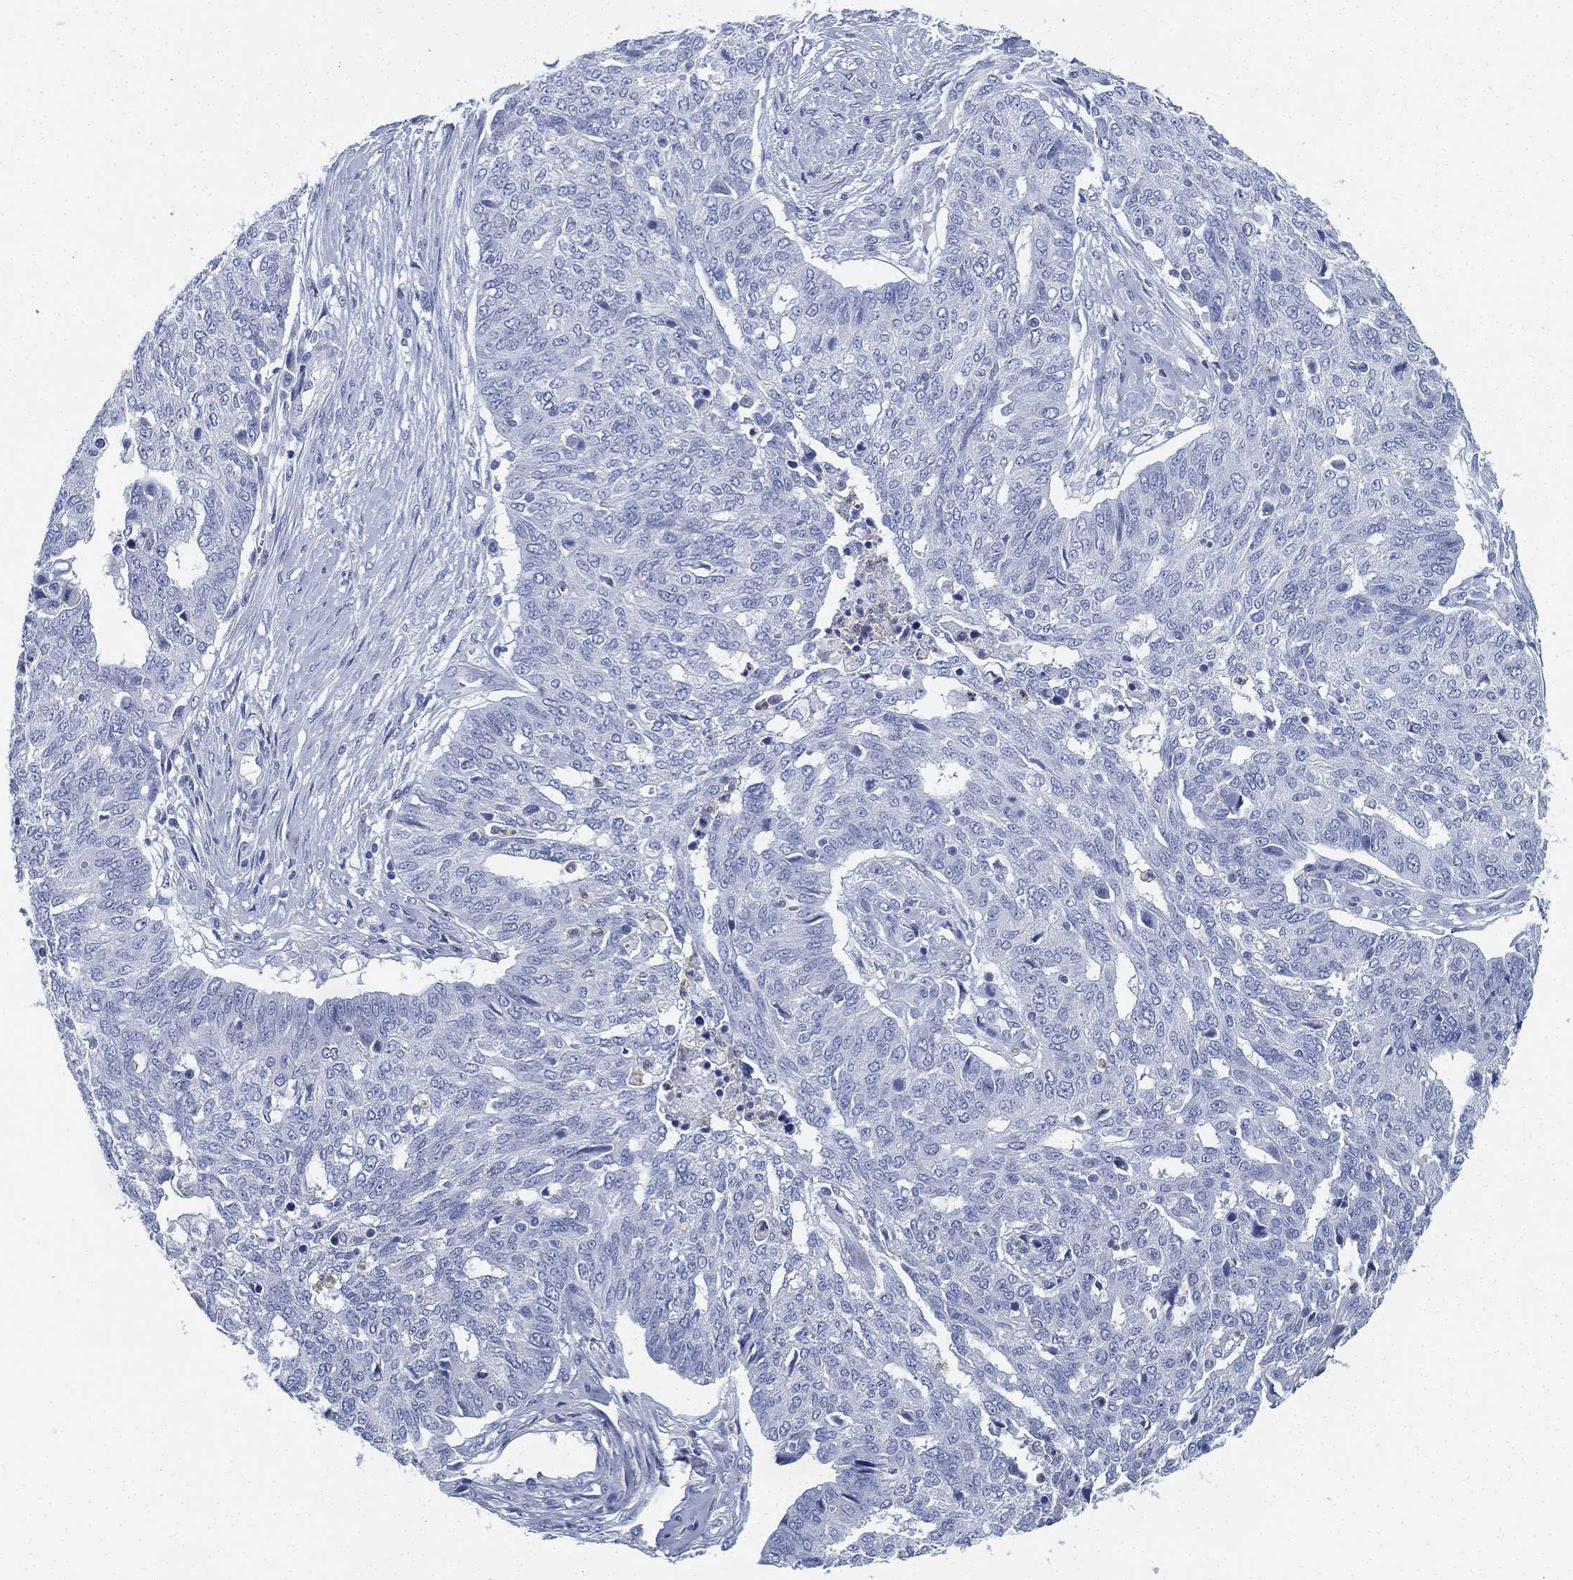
{"staining": {"intensity": "negative", "quantity": "none", "location": "none"}, "tissue": "ovarian cancer", "cell_type": "Tumor cells", "image_type": "cancer", "snomed": [{"axis": "morphology", "description": "Cystadenocarcinoma, serous, NOS"}, {"axis": "topography", "description": "Ovary"}], "caption": "Photomicrograph shows no protein positivity in tumor cells of ovarian cancer tissue.", "gene": "DEFB121", "patient": {"sex": "female", "age": 67}}